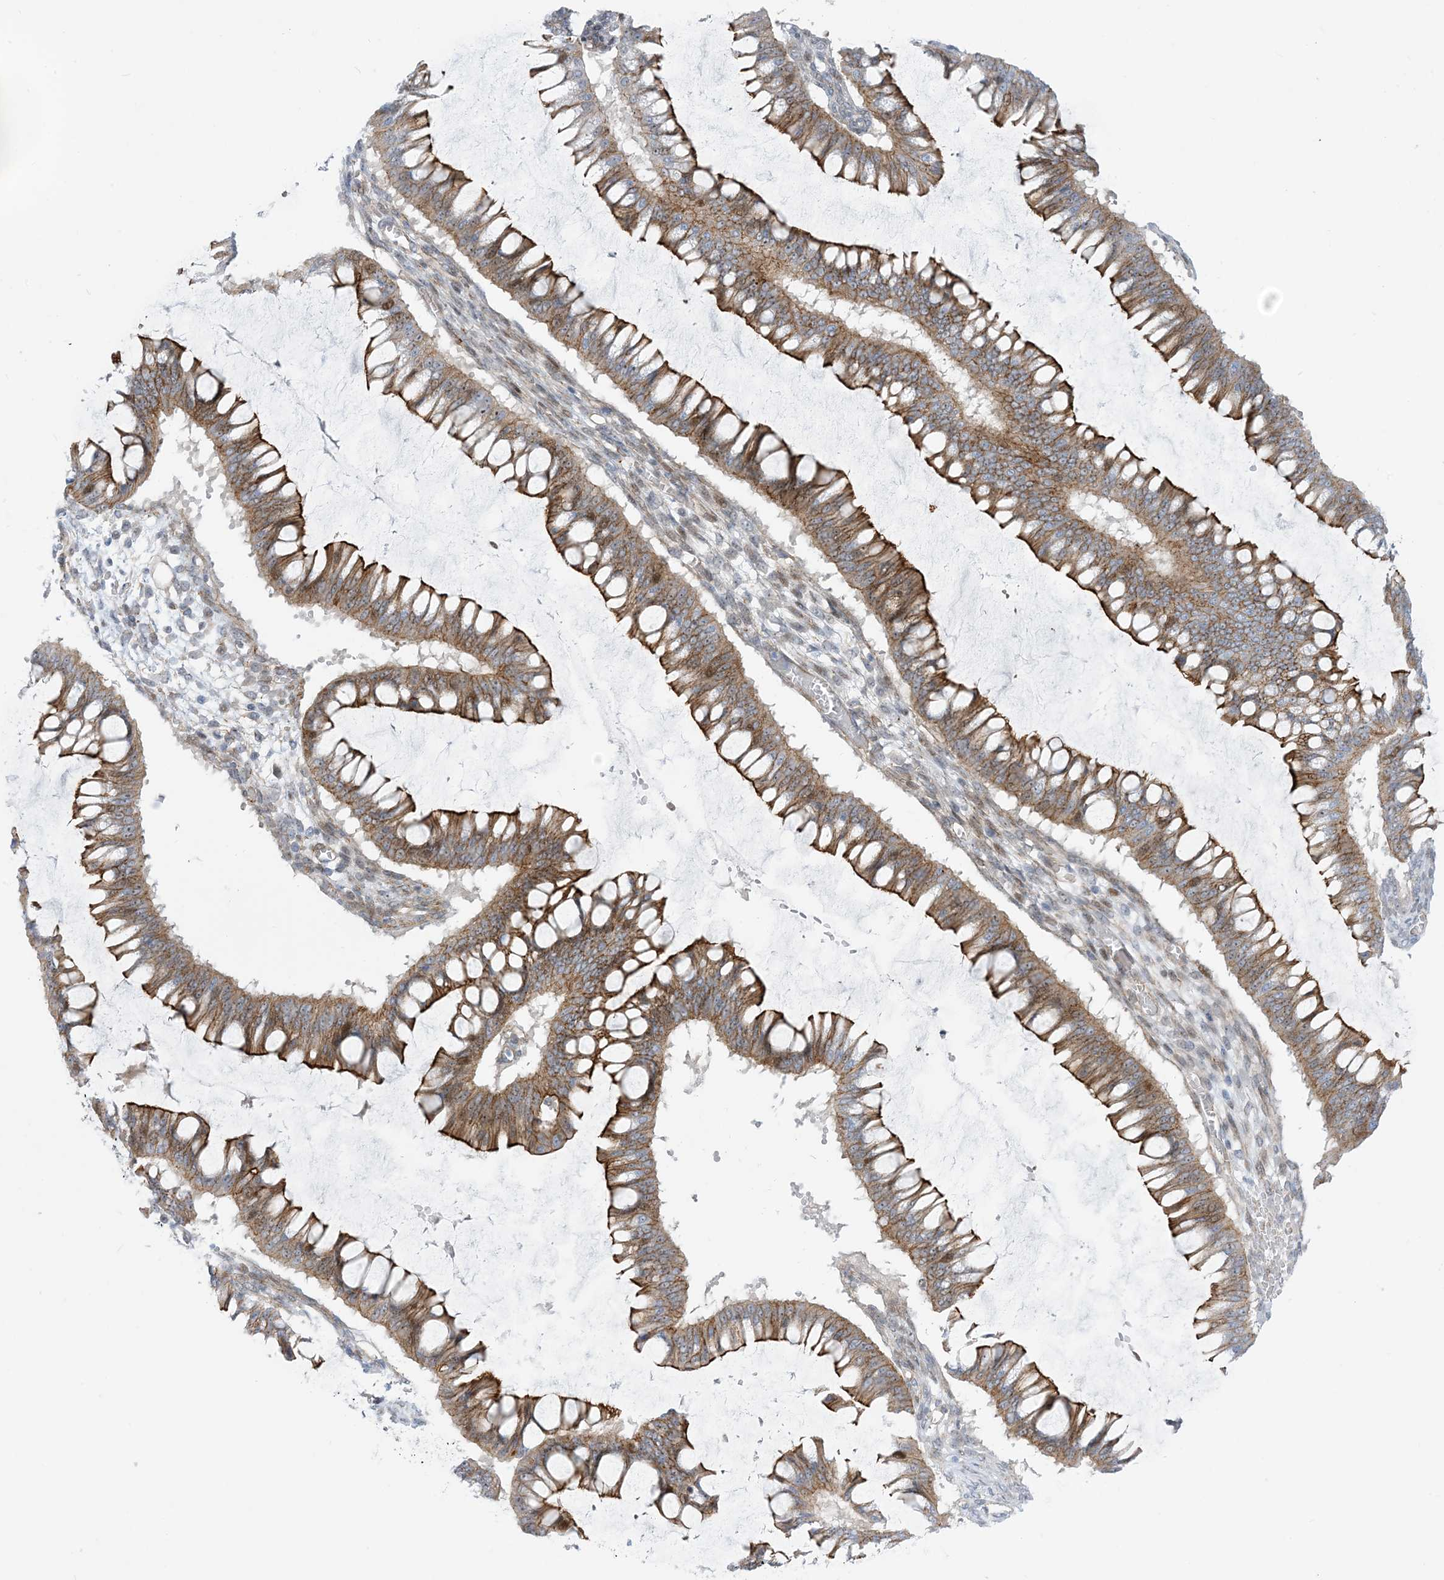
{"staining": {"intensity": "strong", "quantity": ">75%", "location": "cytoplasmic/membranous"}, "tissue": "ovarian cancer", "cell_type": "Tumor cells", "image_type": "cancer", "snomed": [{"axis": "morphology", "description": "Cystadenocarcinoma, mucinous, NOS"}, {"axis": "topography", "description": "Ovary"}], "caption": "Immunohistochemistry of human ovarian cancer reveals high levels of strong cytoplasmic/membranous staining in about >75% of tumor cells.", "gene": "MARS2", "patient": {"sex": "female", "age": 73}}